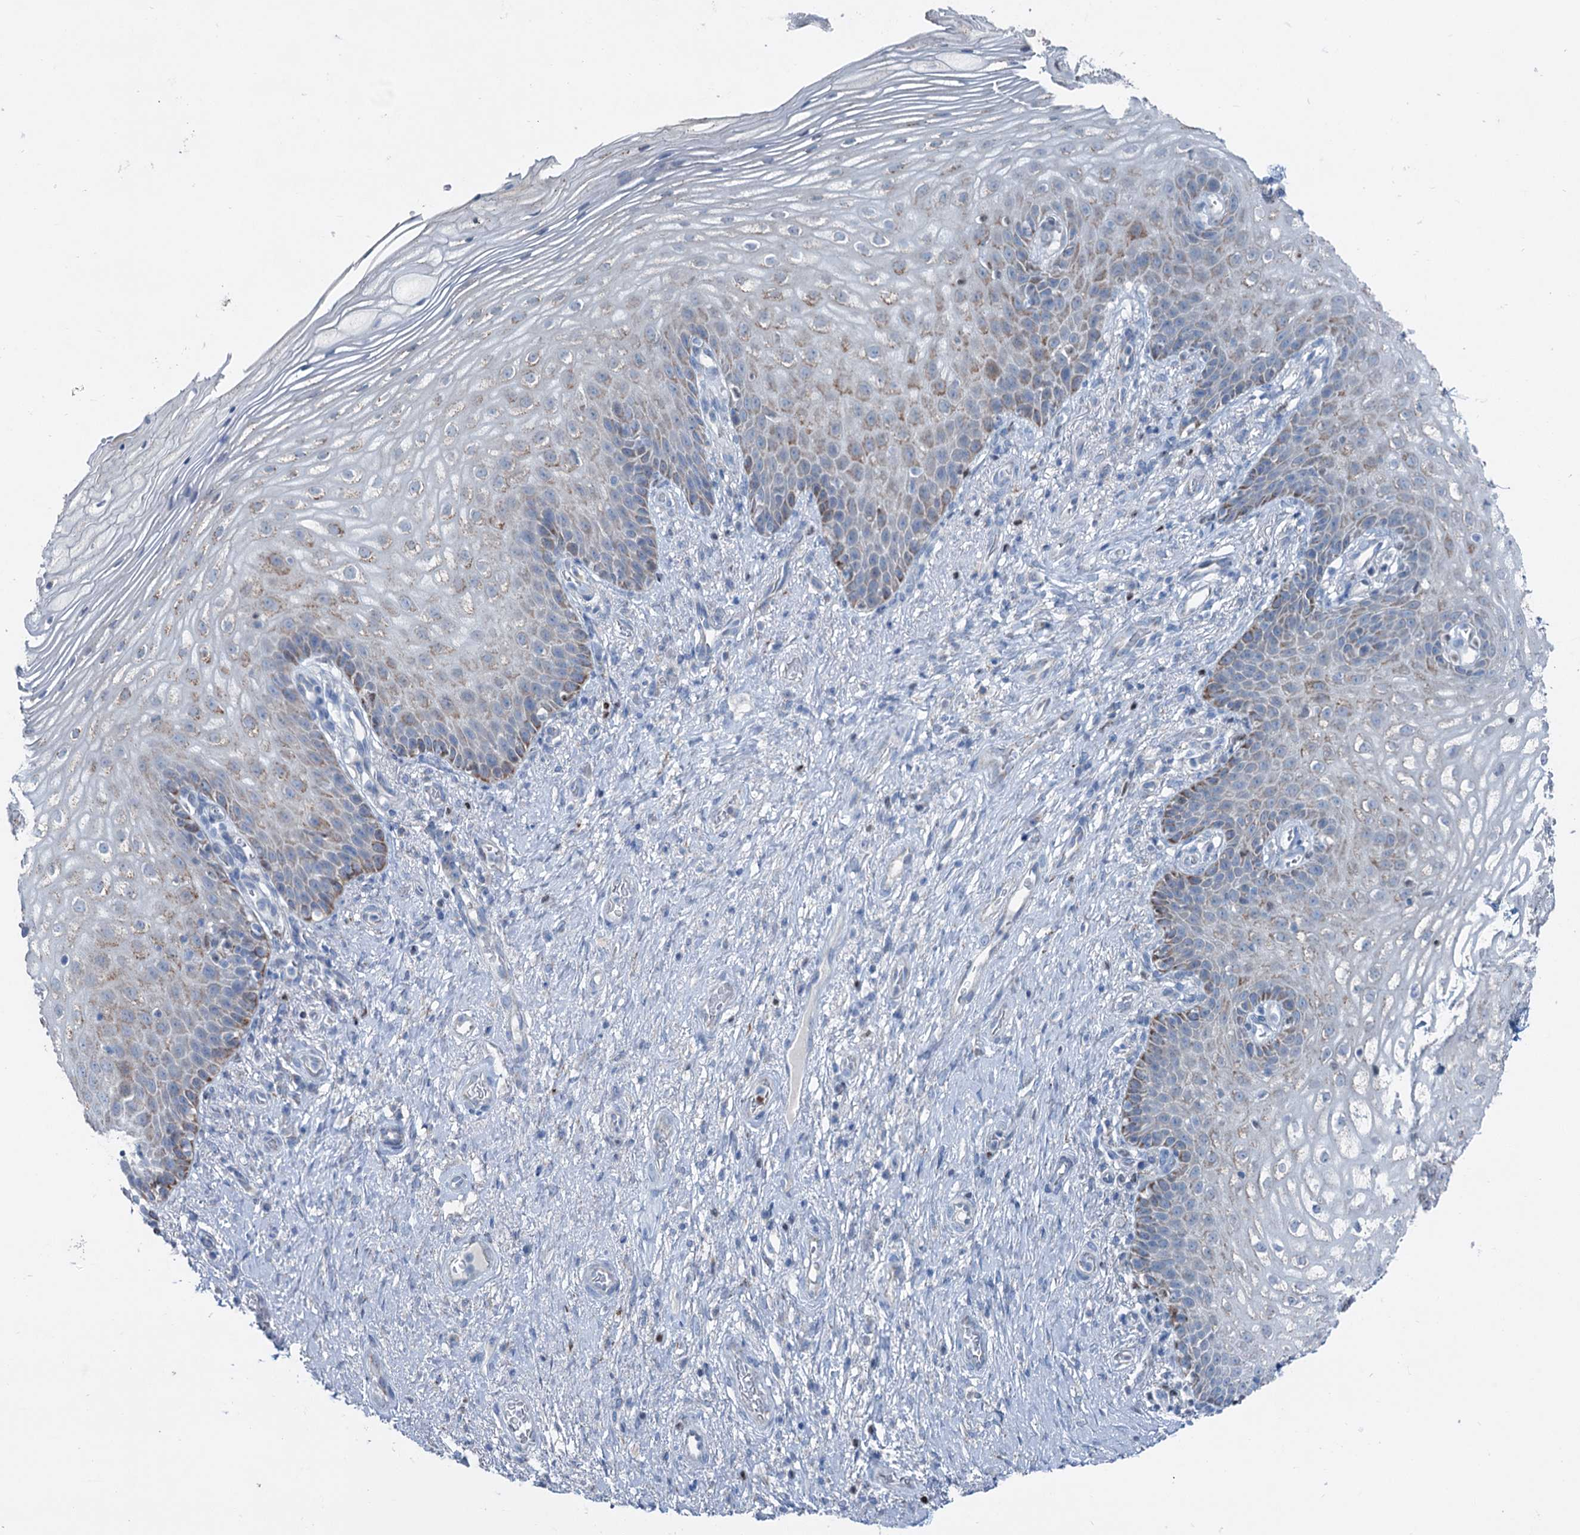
{"staining": {"intensity": "moderate", "quantity": "<25%", "location": "cytoplasmic/membranous"}, "tissue": "vagina", "cell_type": "Squamous epithelial cells", "image_type": "normal", "snomed": [{"axis": "morphology", "description": "Normal tissue, NOS"}, {"axis": "topography", "description": "Vagina"}], "caption": "IHC of normal human vagina shows low levels of moderate cytoplasmic/membranous positivity in about <25% of squamous epithelial cells.", "gene": "ELP4", "patient": {"sex": "female", "age": 60}}